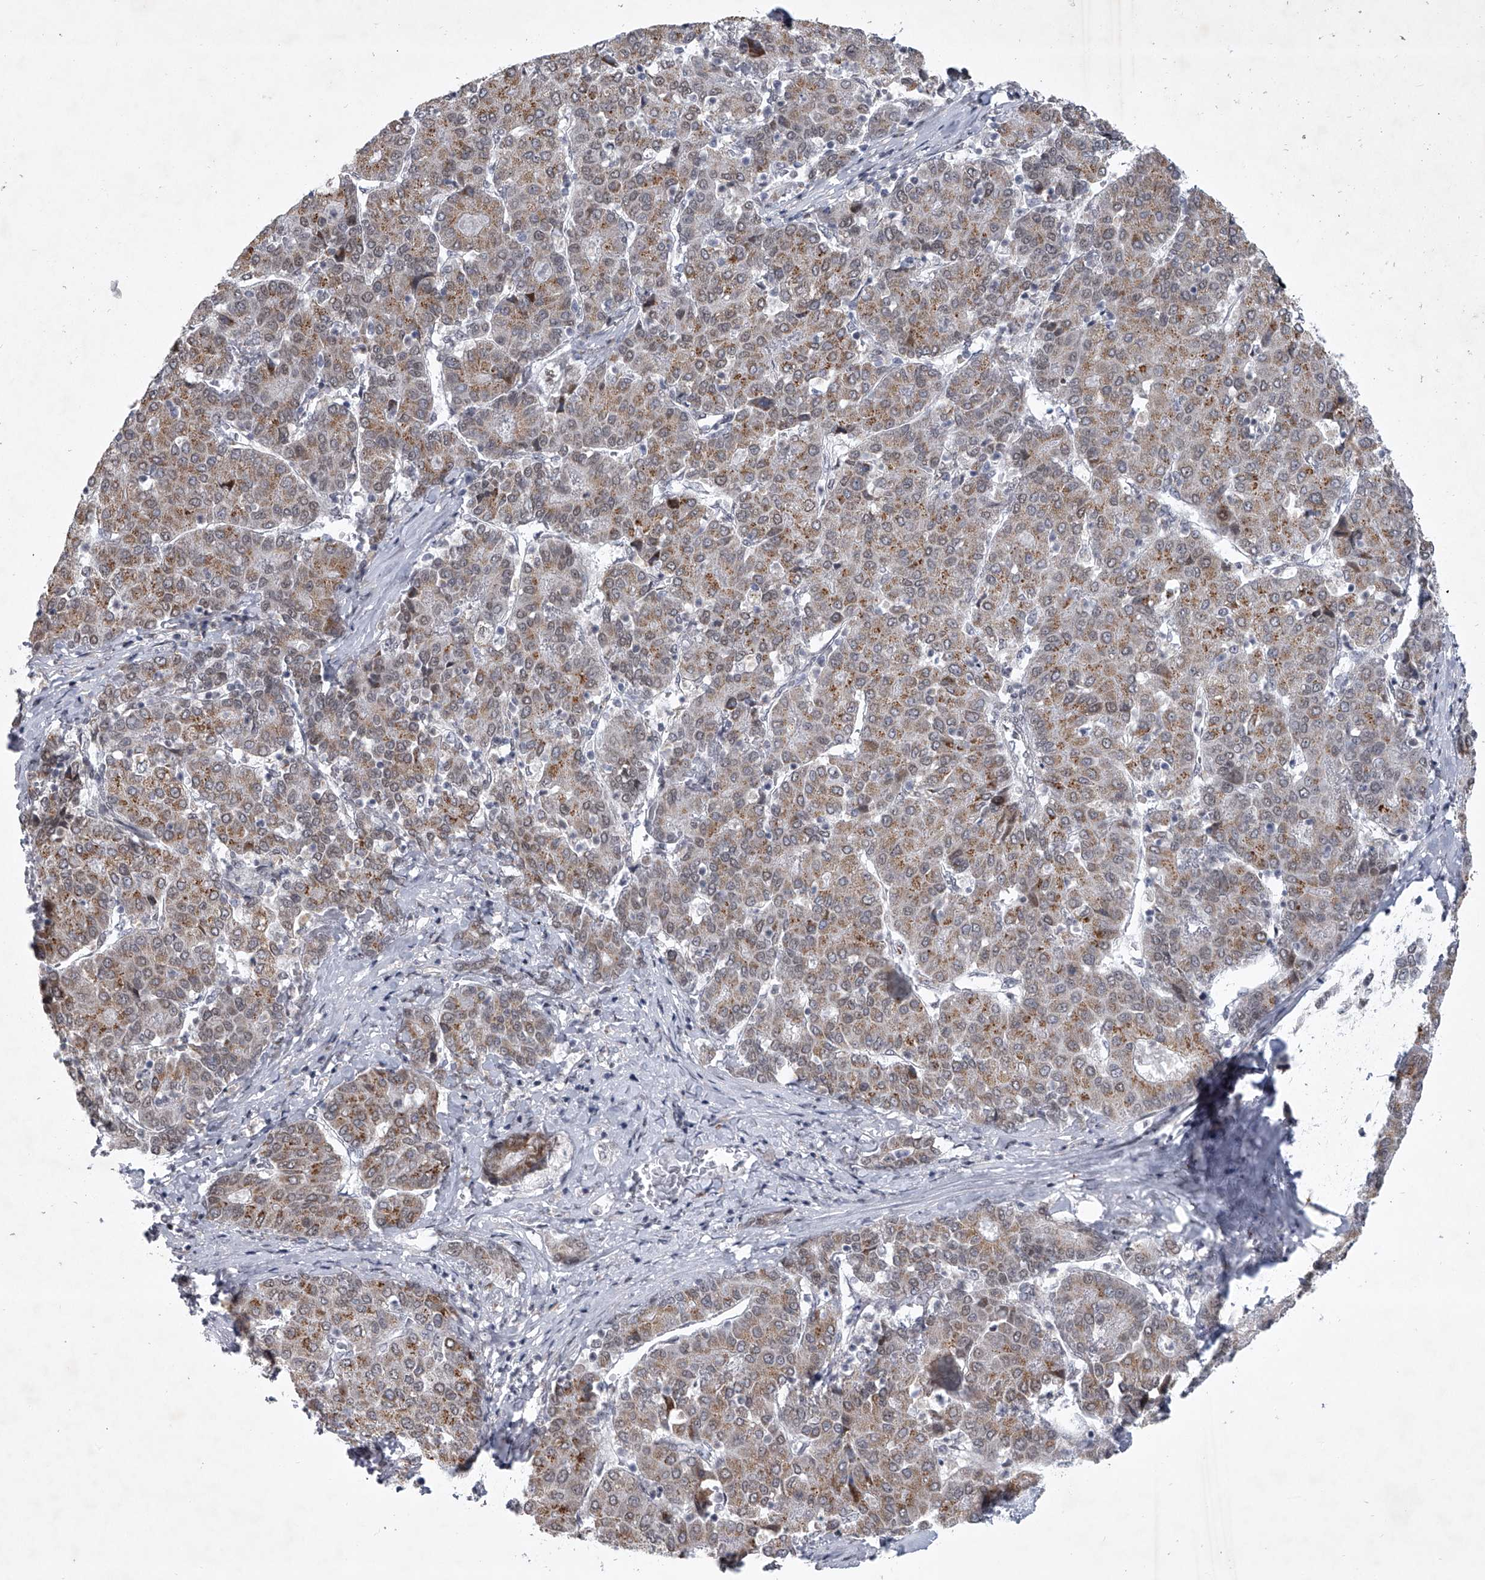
{"staining": {"intensity": "moderate", "quantity": ">75%", "location": "cytoplasmic/membranous"}, "tissue": "liver cancer", "cell_type": "Tumor cells", "image_type": "cancer", "snomed": [{"axis": "morphology", "description": "Carcinoma, Hepatocellular, NOS"}, {"axis": "topography", "description": "Liver"}], "caption": "Liver hepatocellular carcinoma tissue displays moderate cytoplasmic/membranous expression in about >75% of tumor cells, visualized by immunohistochemistry.", "gene": "MLLT1", "patient": {"sex": "male", "age": 65}}